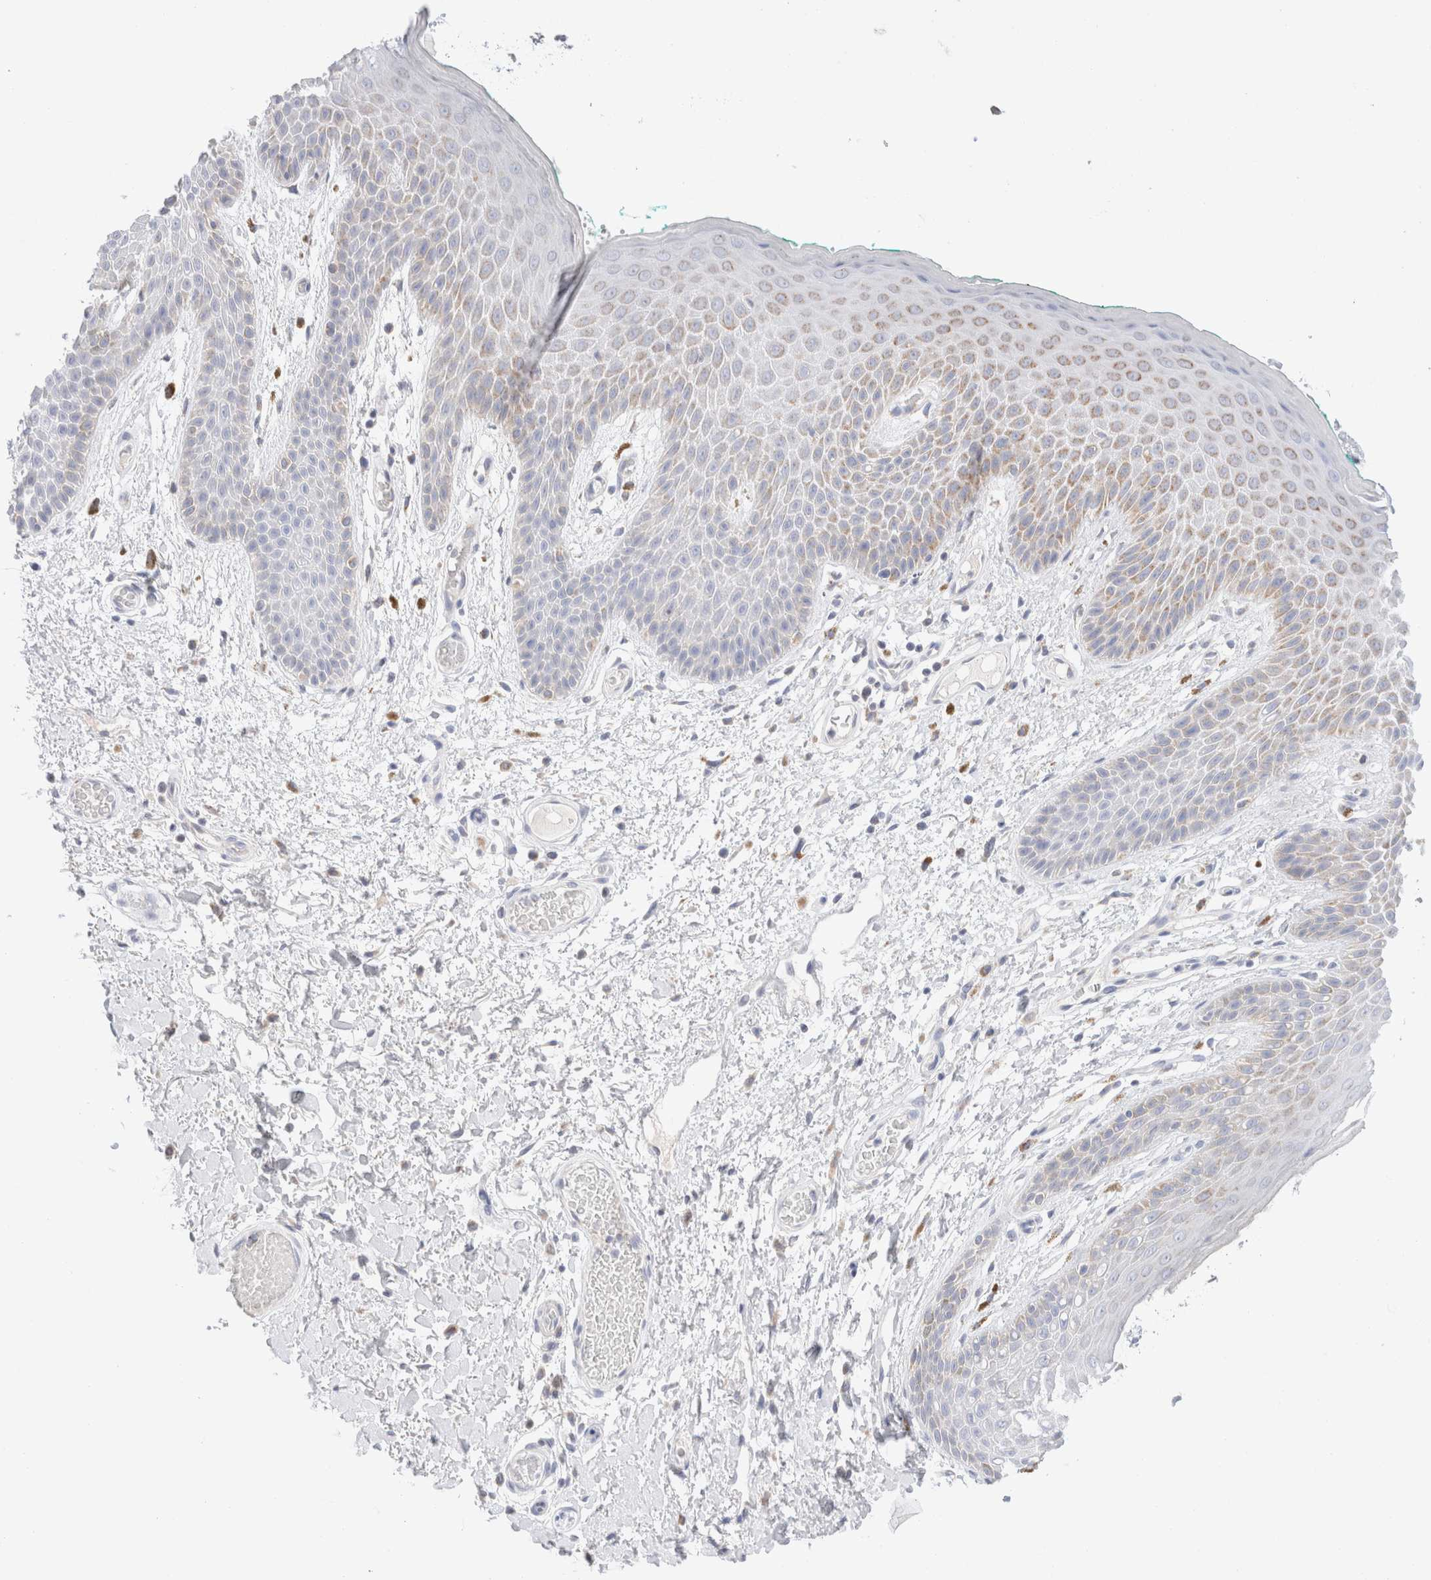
{"staining": {"intensity": "moderate", "quantity": "<25%", "location": "cytoplasmic/membranous"}, "tissue": "skin", "cell_type": "Epidermal cells", "image_type": "normal", "snomed": [{"axis": "morphology", "description": "Normal tissue, NOS"}, {"axis": "topography", "description": "Anal"}], "caption": "Brown immunohistochemical staining in benign human skin exhibits moderate cytoplasmic/membranous positivity in approximately <25% of epidermal cells. (DAB (3,3'-diaminobenzidine) IHC with brightfield microscopy, high magnification).", "gene": "ATP6V1C1", "patient": {"sex": "male", "age": 74}}